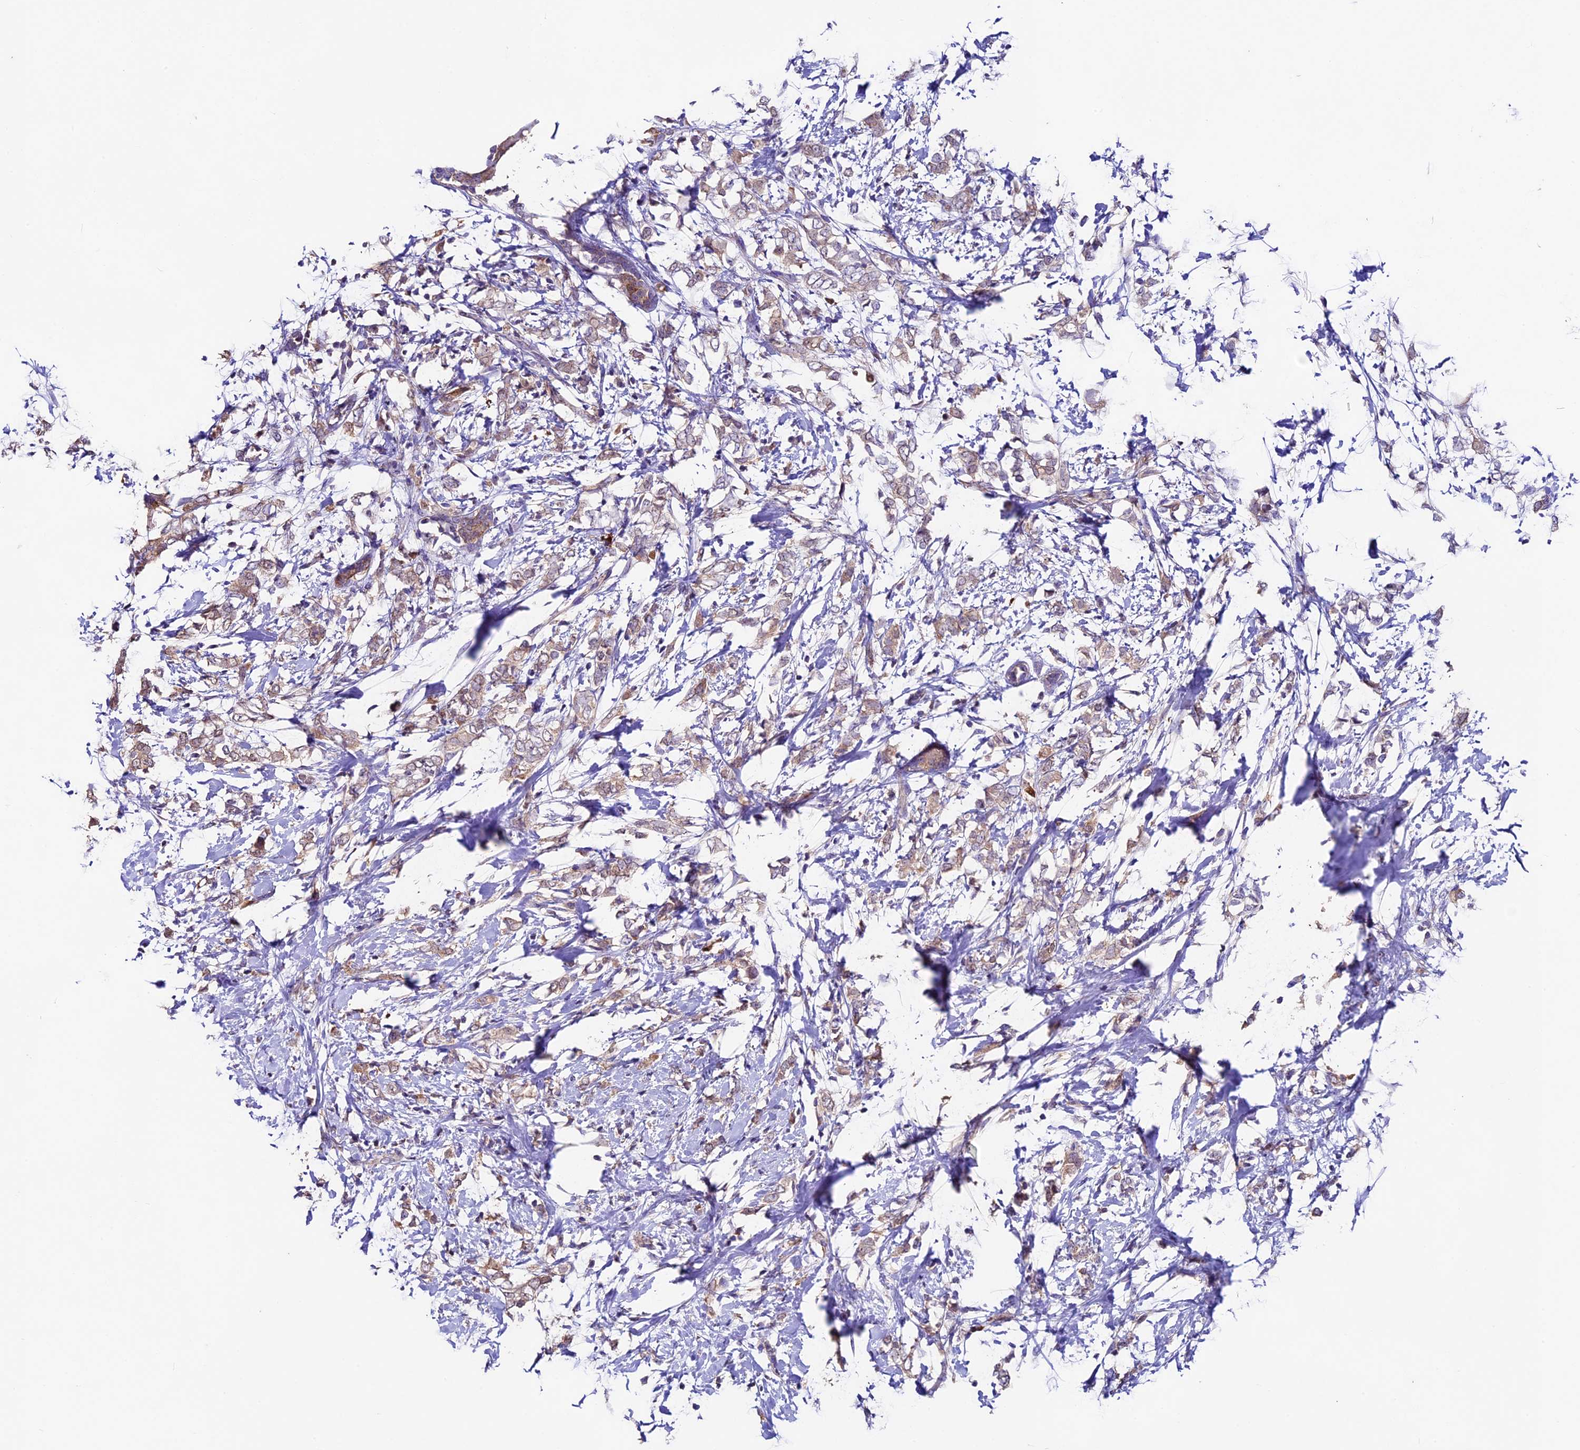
{"staining": {"intensity": "weak", "quantity": ">75%", "location": "cytoplasmic/membranous"}, "tissue": "breast cancer", "cell_type": "Tumor cells", "image_type": "cancer", "snomed": [{"axis": "morphology", "description": "Normal tissue, NOS"}, {"axis": "morphology", "description": "Lobular carcinoma"}, {"axis": "topography", "description": "Breast"}], "caption": "Breast cancer (lobular carcinoma) stained with DAB (3,3'-diaminobenzidine) immunohistochemistry displays low levels of weak cytoplasmic/membranous expression in about >75% of tumor cells.", "gene": "SBNO2", "patient": {"sex": "female", "age": 47}}